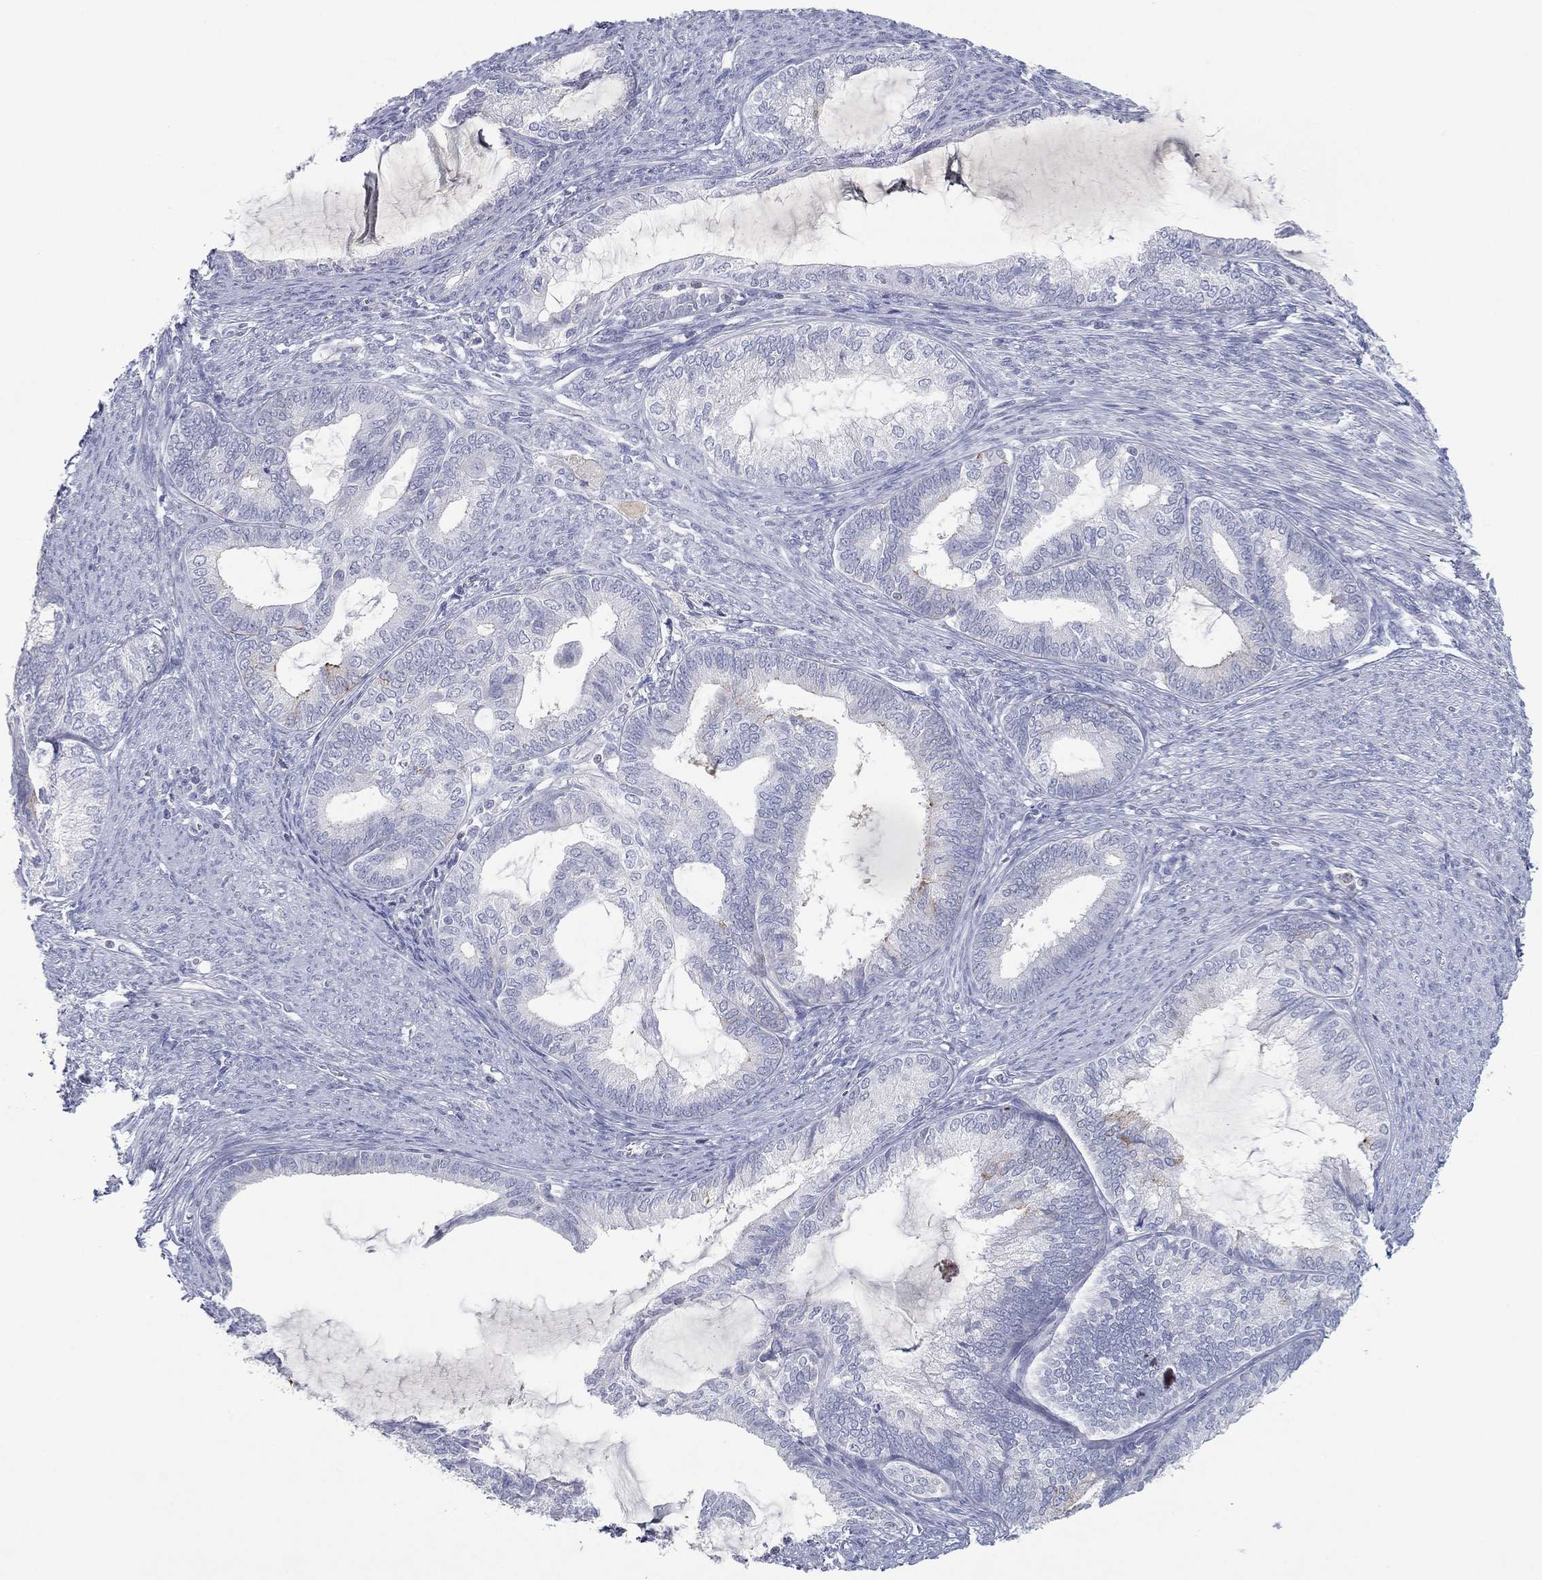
{"staining": {"intensity": "negative", "quantity": "none", "location": "none"}, "tissue": "endometrial cancer", "cell_type": "Tumor cells", "image_type": "cancer", "snomed": [{"axis": "morphology", "description": "Adenocarcinoma, NOS"}, {"axis": "topography", "description": "Endometrium"}], "caption": "A photomicrograph of endometrial cancer stained for a protein reveals no brown staining in tumor cells. (DAB IHC visualized using brightfield microscopy, high magnification).", "gene": "CPT1B", "patient": {"sex": "female", "age": 86}}